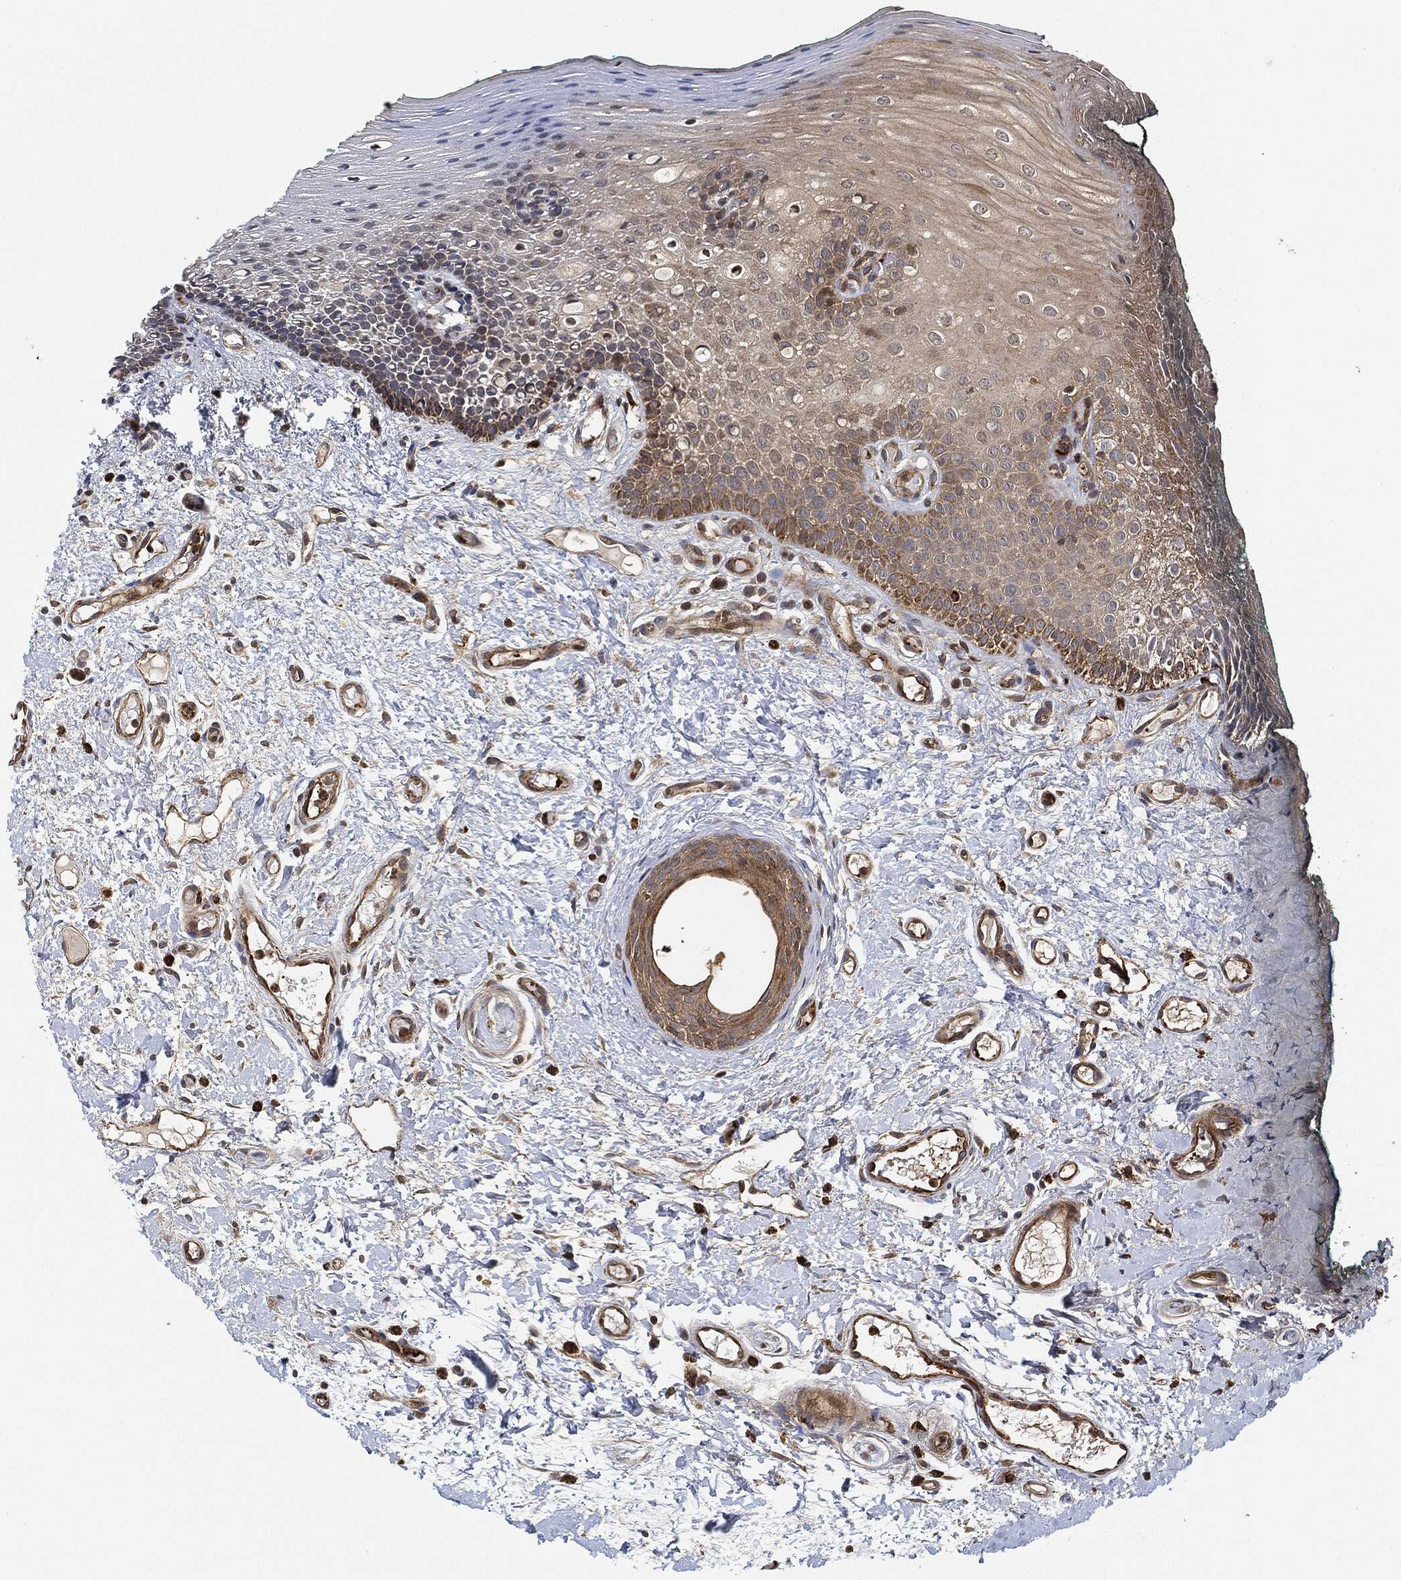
{"staining": {"intensity": "moderate", "quantity": "25%-75%", "location": "cytoplasmic/membranous"}, "tissue": "oral mucosa", "cell_type": "Squamous epithelial cells", "image_type": "normal", "snomed": [{"axis": "morphology", "description": "Normal tissue, NOS"}, {"axis": "topography", "description": "Oral tissue"}], "caption": "Oral mucosa stained for a protein reveals moderate cytoplasmic/membranous positivity in squamous epithelial cells. Using DAB (3,3'-diaminobenzidine) (brown) and hematoxylin (blue) stains, captured at high magnification using brightfield microscopy.", "gene": "MAP3K3", "patient": {"sex": "female", "age": 83}}